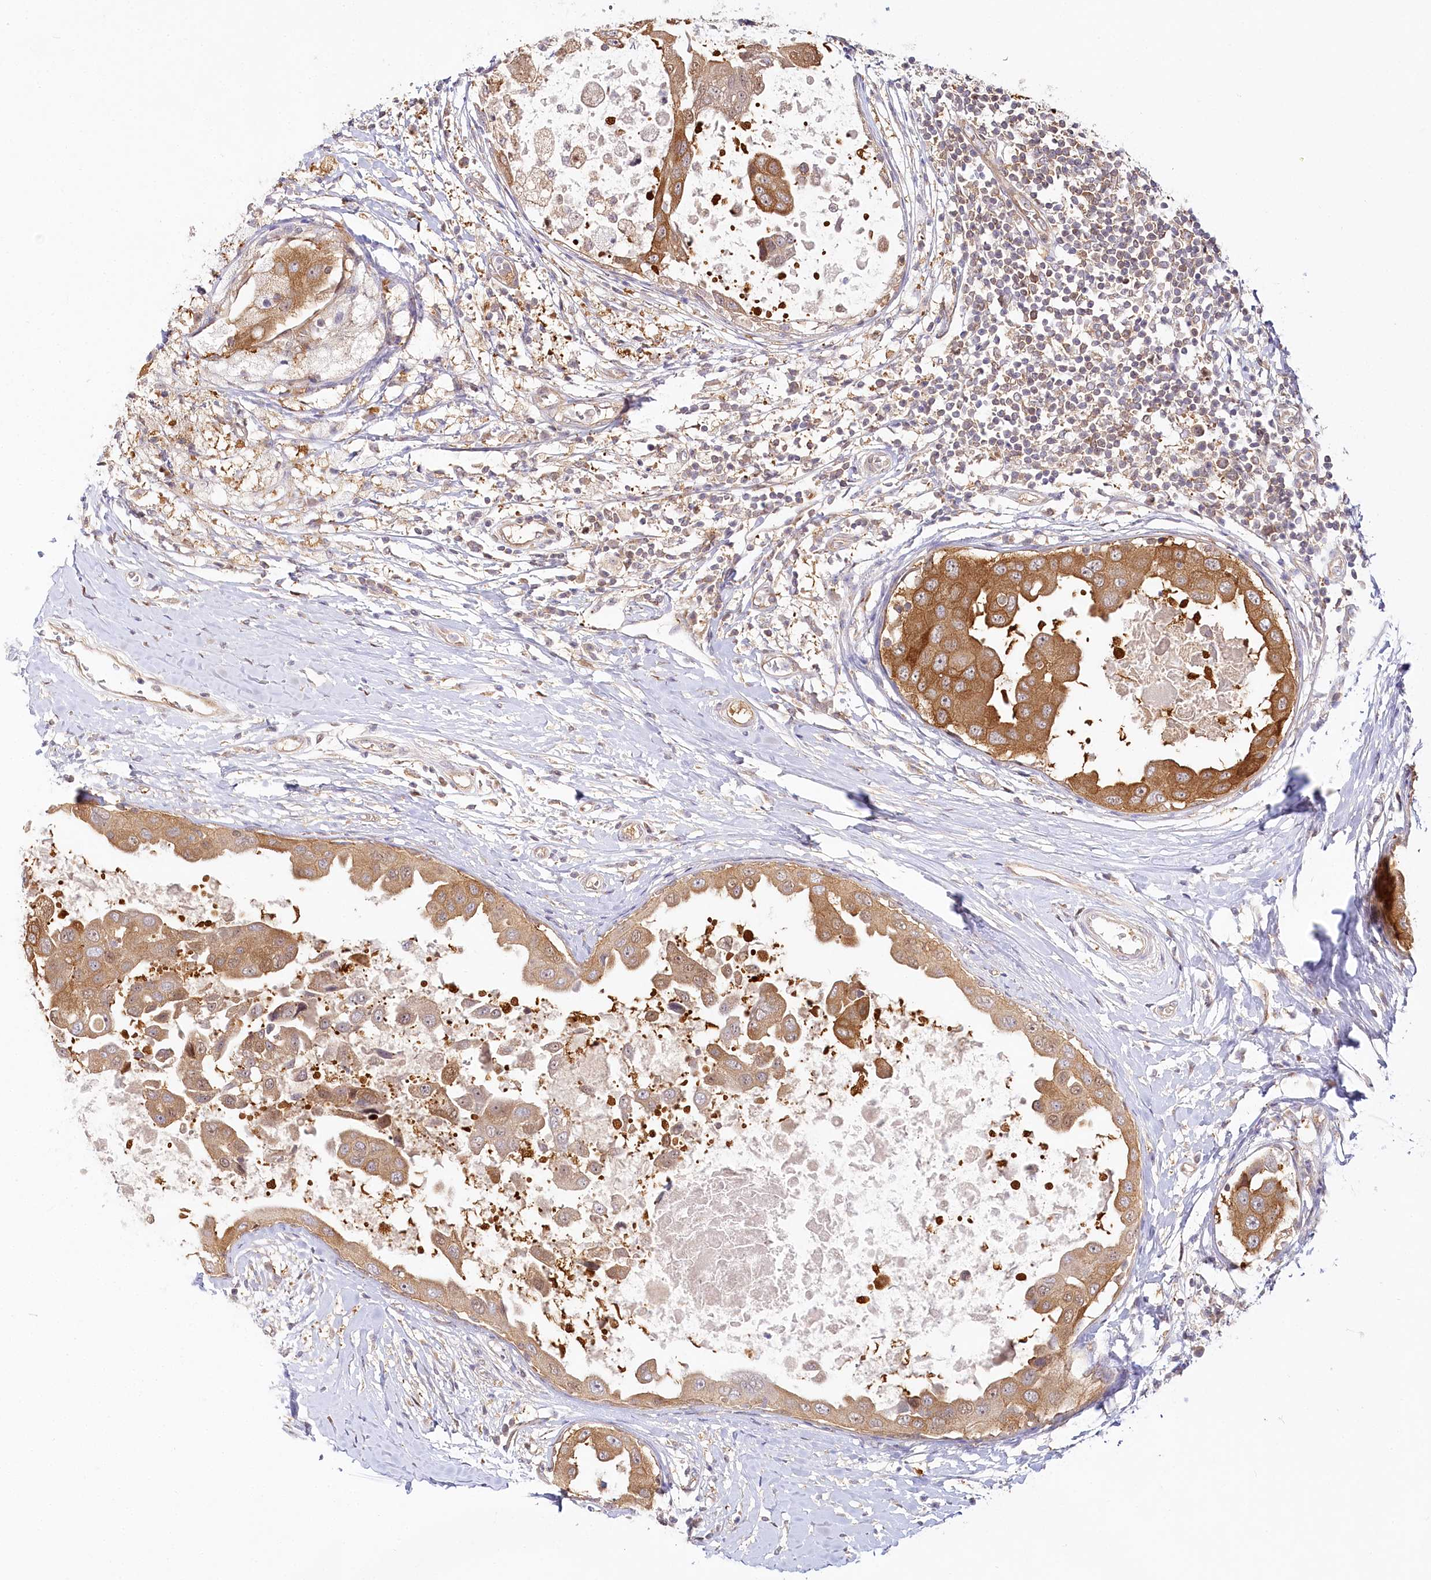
{"staining": {"intensity": "moderate", "quantity": ">75%", "location": "cytoplasmic/membranous"}, "tissue": "breast cancer", "cell_type": "Tumor cells", "image_type": "cancer", "snomed": [{"axis": "morphology", "description": "Duct carcinoma"}, {"axis": "topography", "description": "Breast"}], "caption": "Immunohistochemistry histopathology image of breast cancer stained for a protein (brown), which exhibits medium levels of moderate cytoplasmic/membranous staining in approximately >75% of tumor cells.", "gene": "INPP4B", "patient": {"sex": "female", "age": 27}}